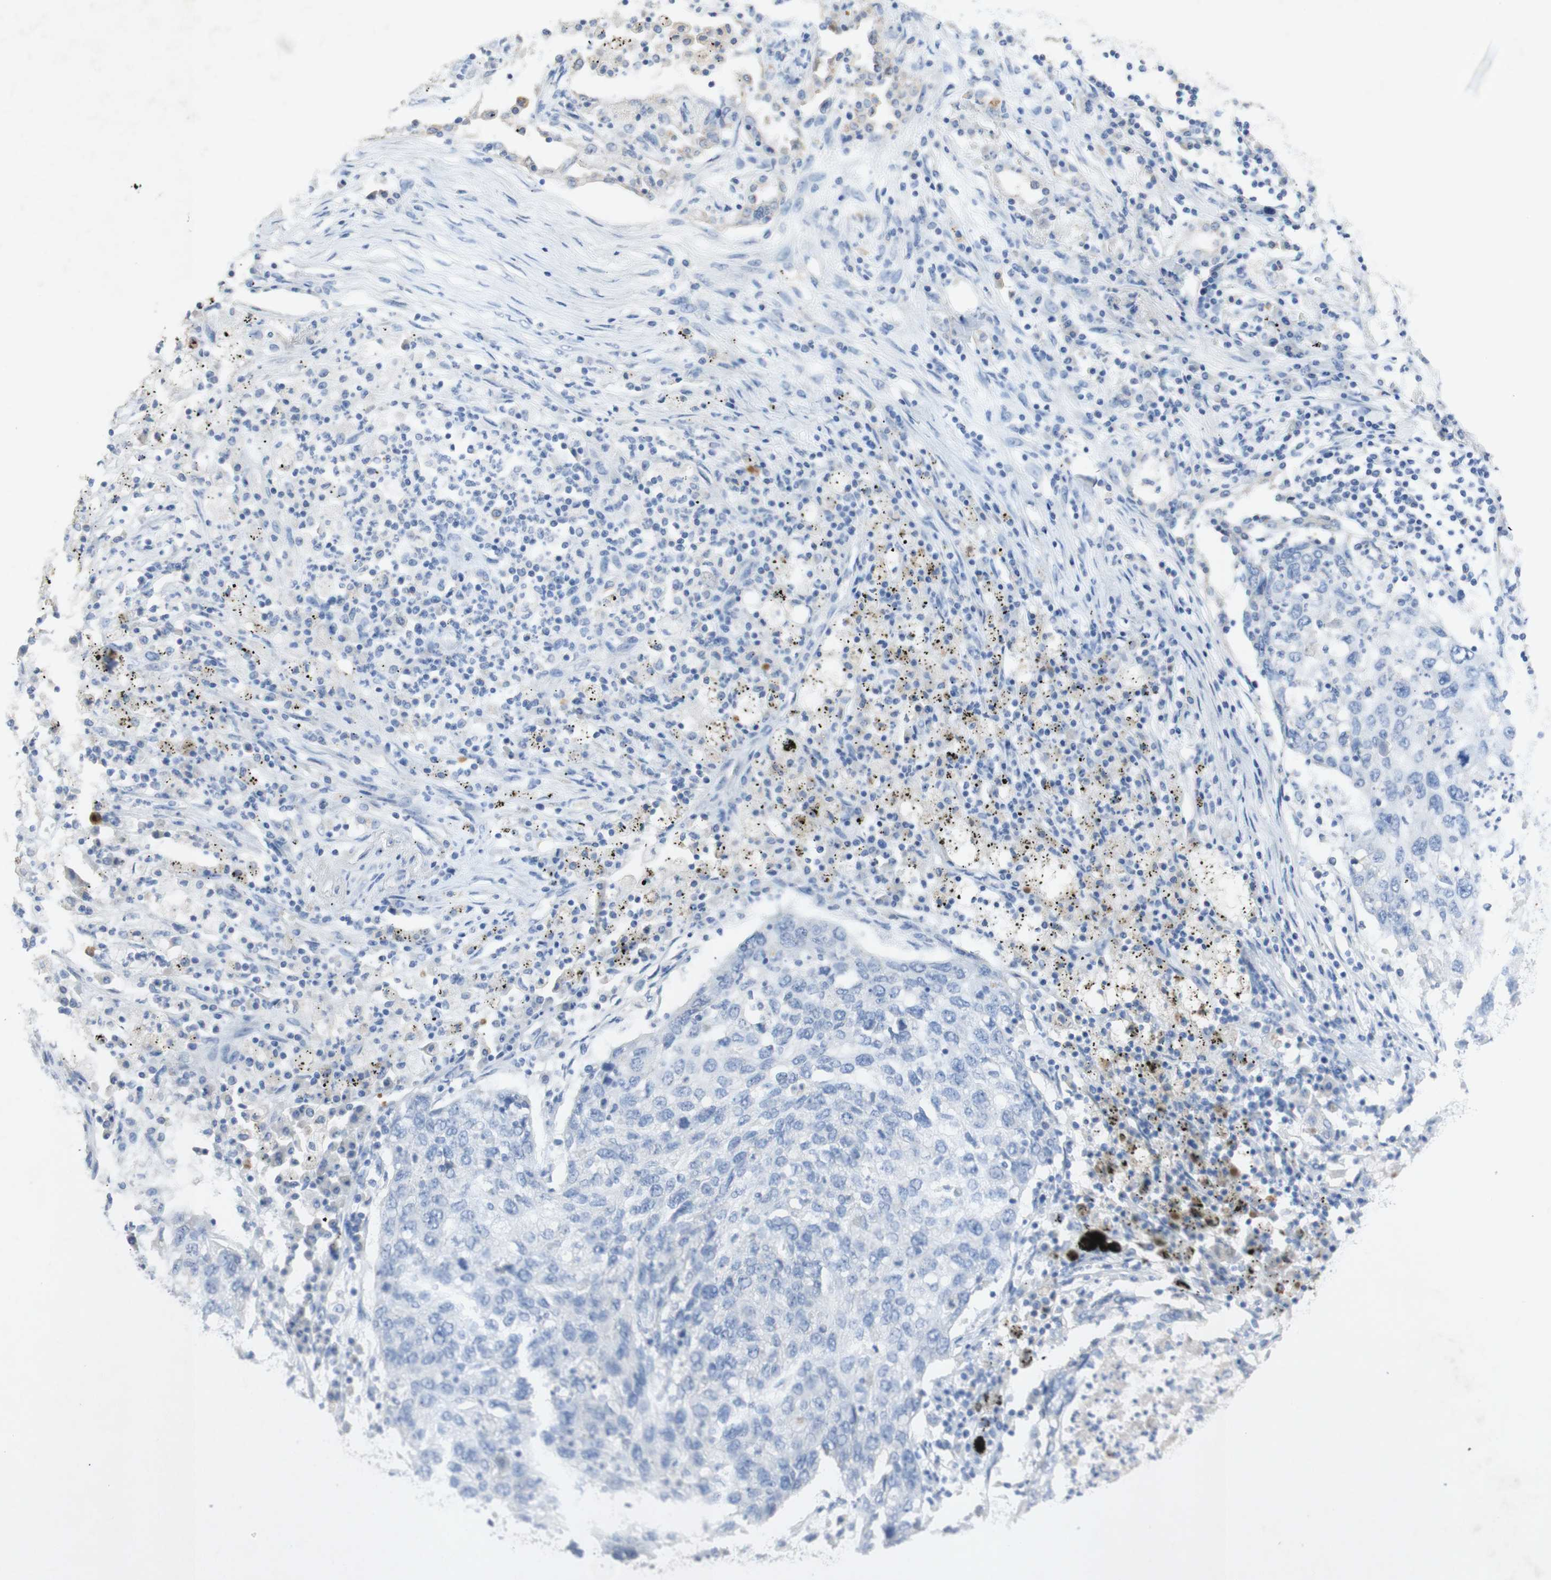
{"staining": {"intensity": "negative", "quantity": "none", "location": "none"}, "tissue": "lung cancer", "cell_type": "Tumor cells", "image_type": "cancer", "snomed": [{"axis": "morphology", "description": "Squamous cell carcinoma, NOS"}, {"axis": "topography", "description": "Lung"}], "caption": "Immunohistochemical staining of lung squamous cell carcinoma exhibits no significant staining in tumor cells.", "gene": "EPO", "patient": {"sex": "female", "age": 63}}